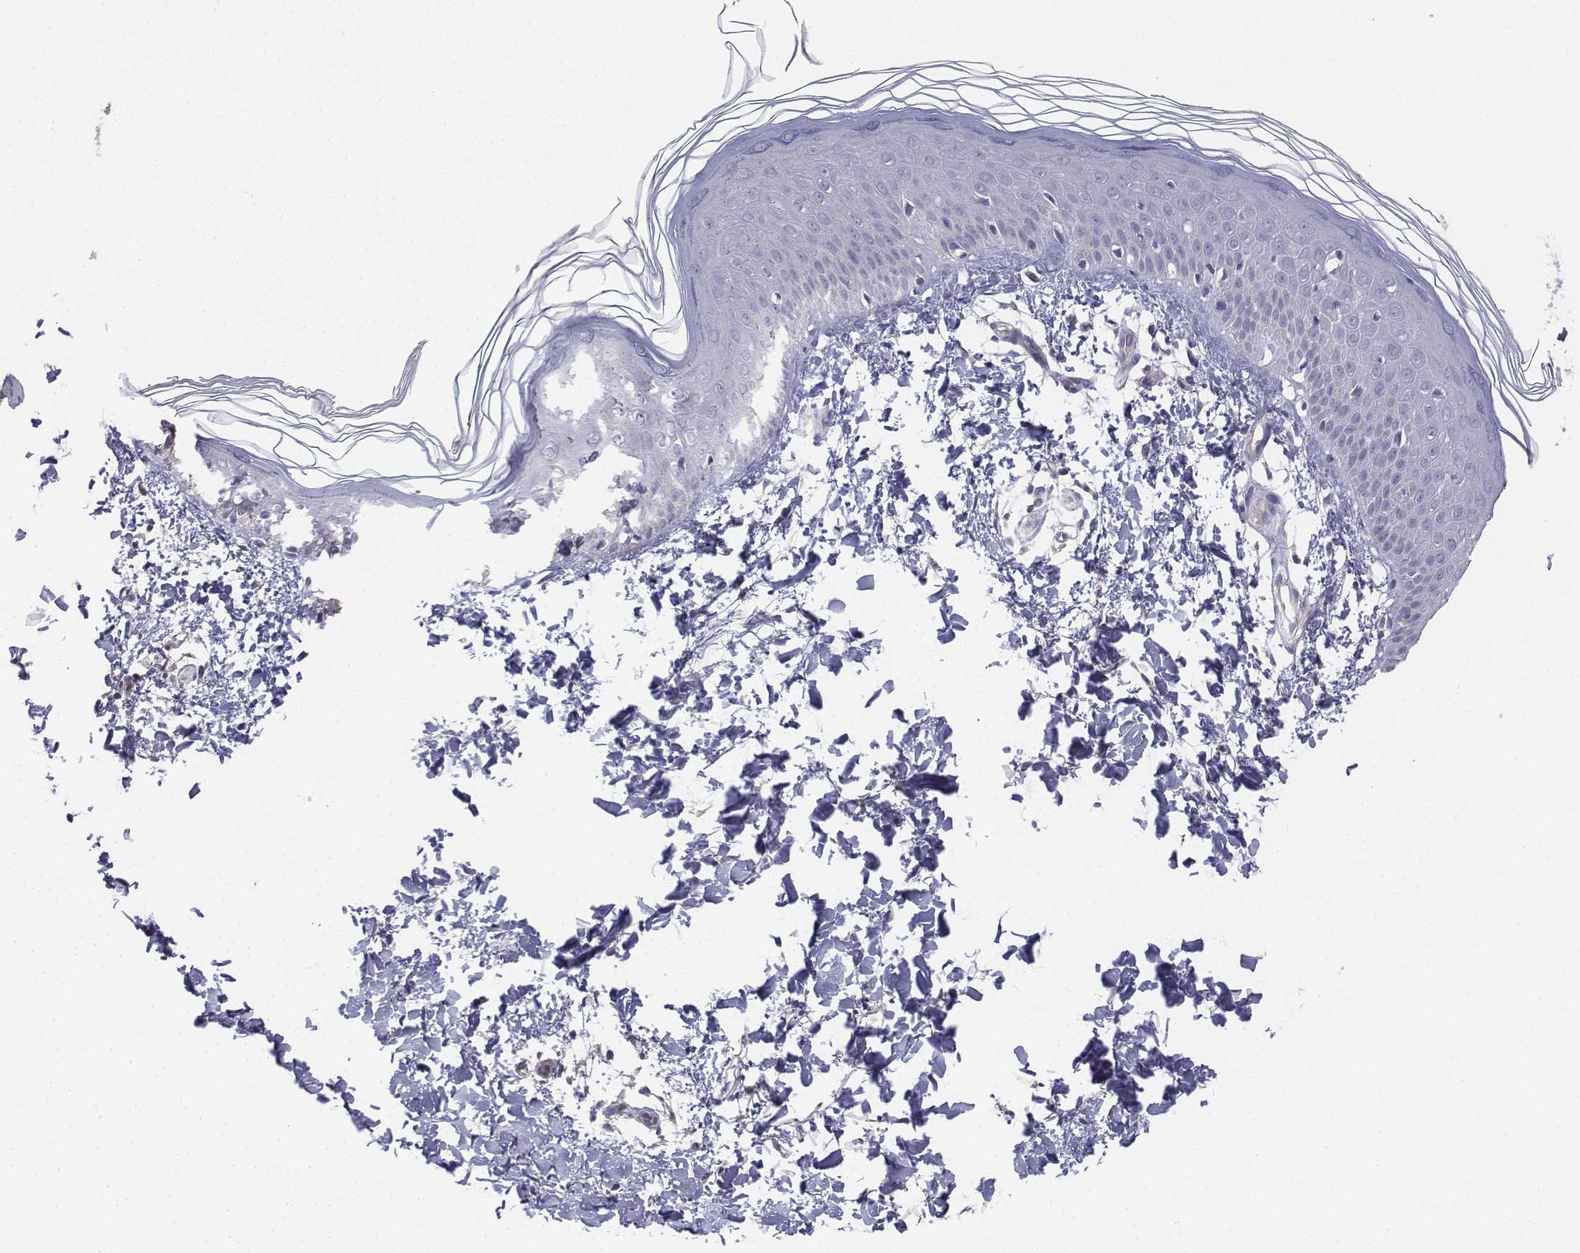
{"staining": {"intensity": "negative", "quantity": "none", "location": "none"}, "tissue": "skin", "cell_type": "Fibroblasts", "image_type": "normal", "snomed": [{"axis": "morphology", "description": "Normal tissue, NOS"}, {"axis": "topography", "description": "Skin"}], "caption": "DAB immunohistochemical staining of normal human skin exhibits no significant positivity in fibroblasts. (Brightfield microscopy of DAB (3,3'-diaminobenzidine) immunohistochemistry (IHC) at high magnification).", "gene": "LGSN", "patient": {"sex": "female", "age": 62}}